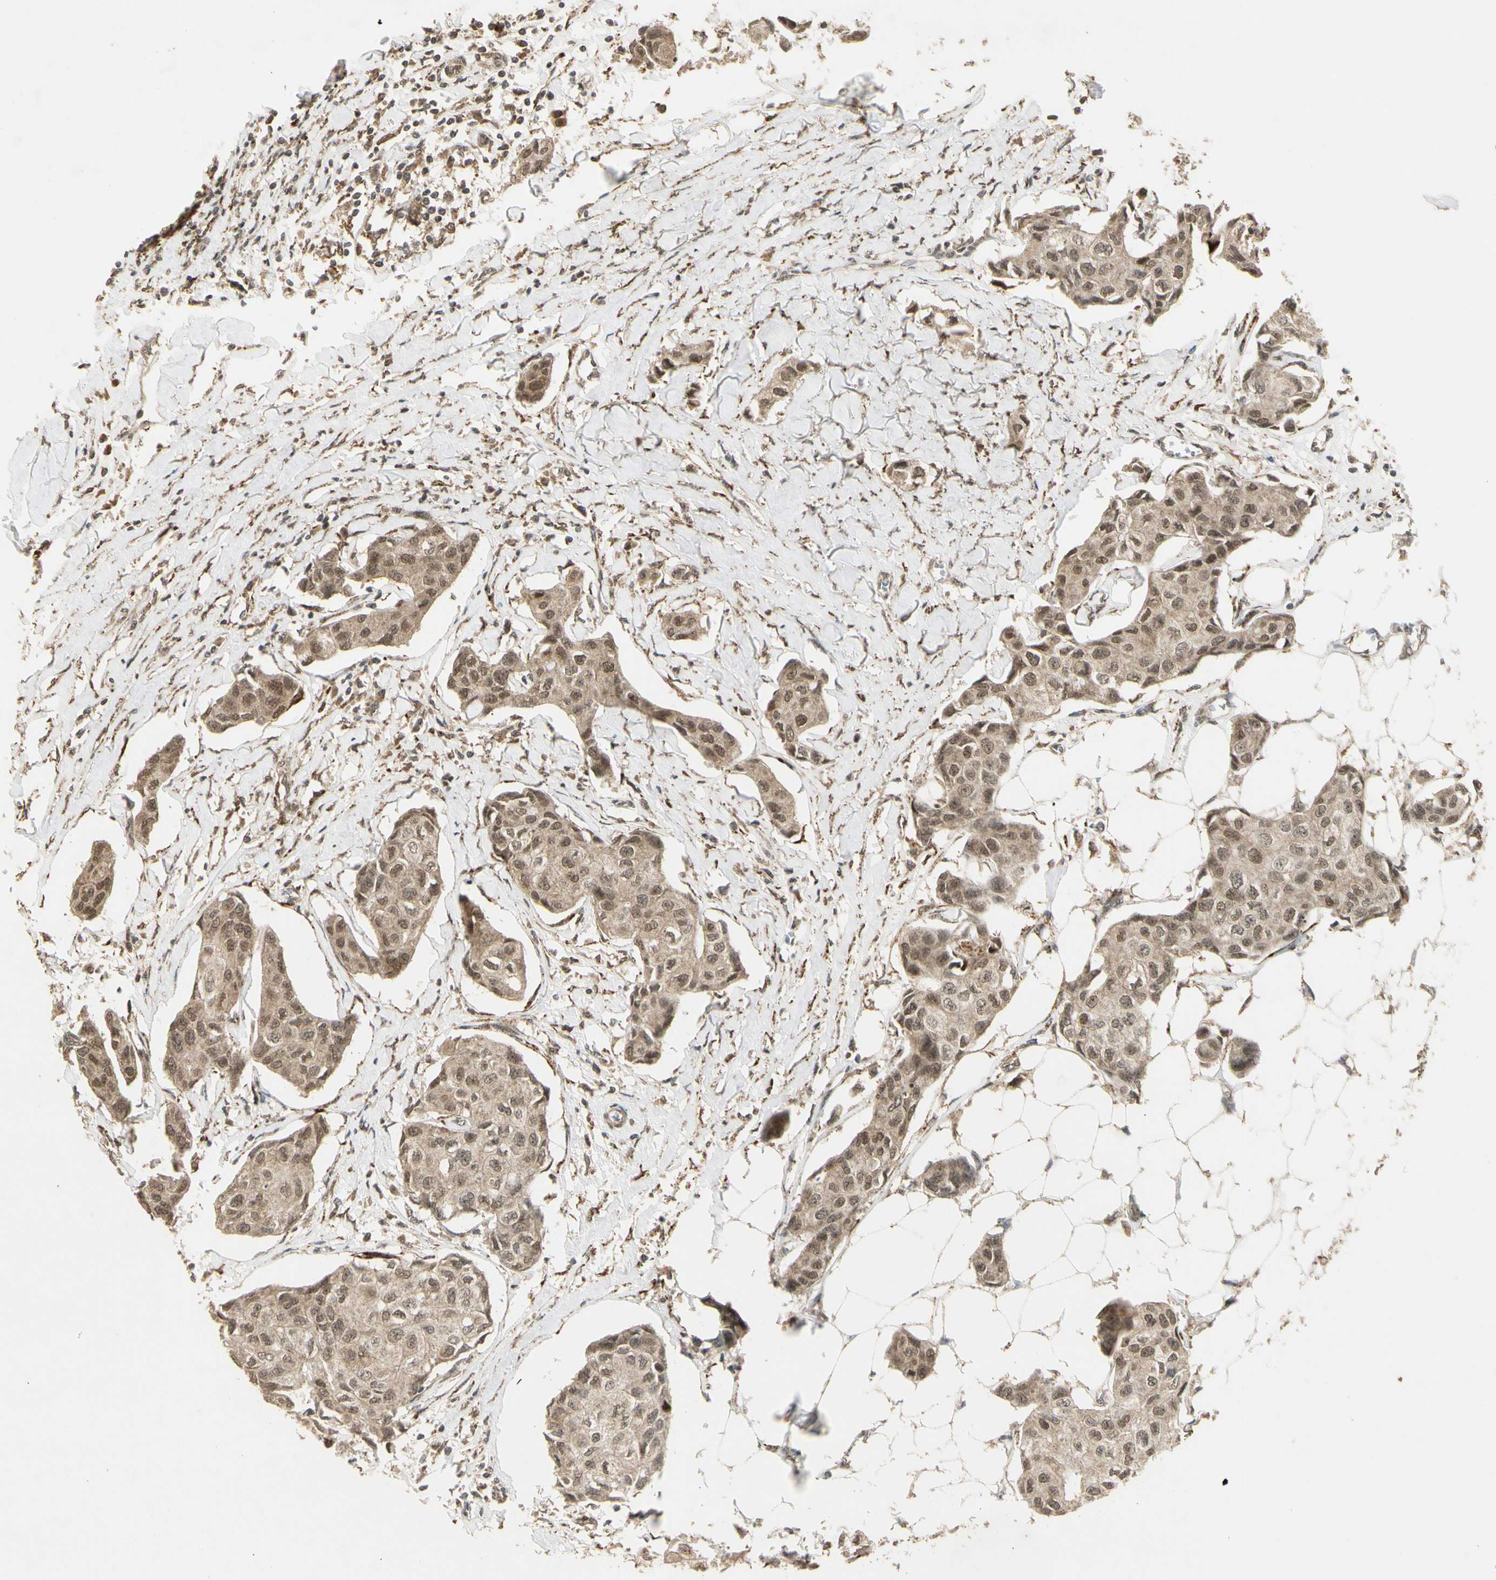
{"staining": {"intensity": "weak", "quantity": ">75%", "location": "cytoplasmic/membranous,nuclear"}, "tissue": "breast cancer", "cell_type": "Tumor cells", "image_type": "cancer", "snomed": [{"axis": "morphology", "description": "Duct carcinoma"}, {"axis": "topography", "description": "Breast"}], "caption": "Immunohistochemistry (IHC) of human infiltrating ductal carcinoma (breast) reveals low levels of weak cytoplasmic/membranous and nuclear positivity in approximately >75% of tumor cells.", "gene": "ZNF135", "patient": {"sex": "female", "age": 80}}